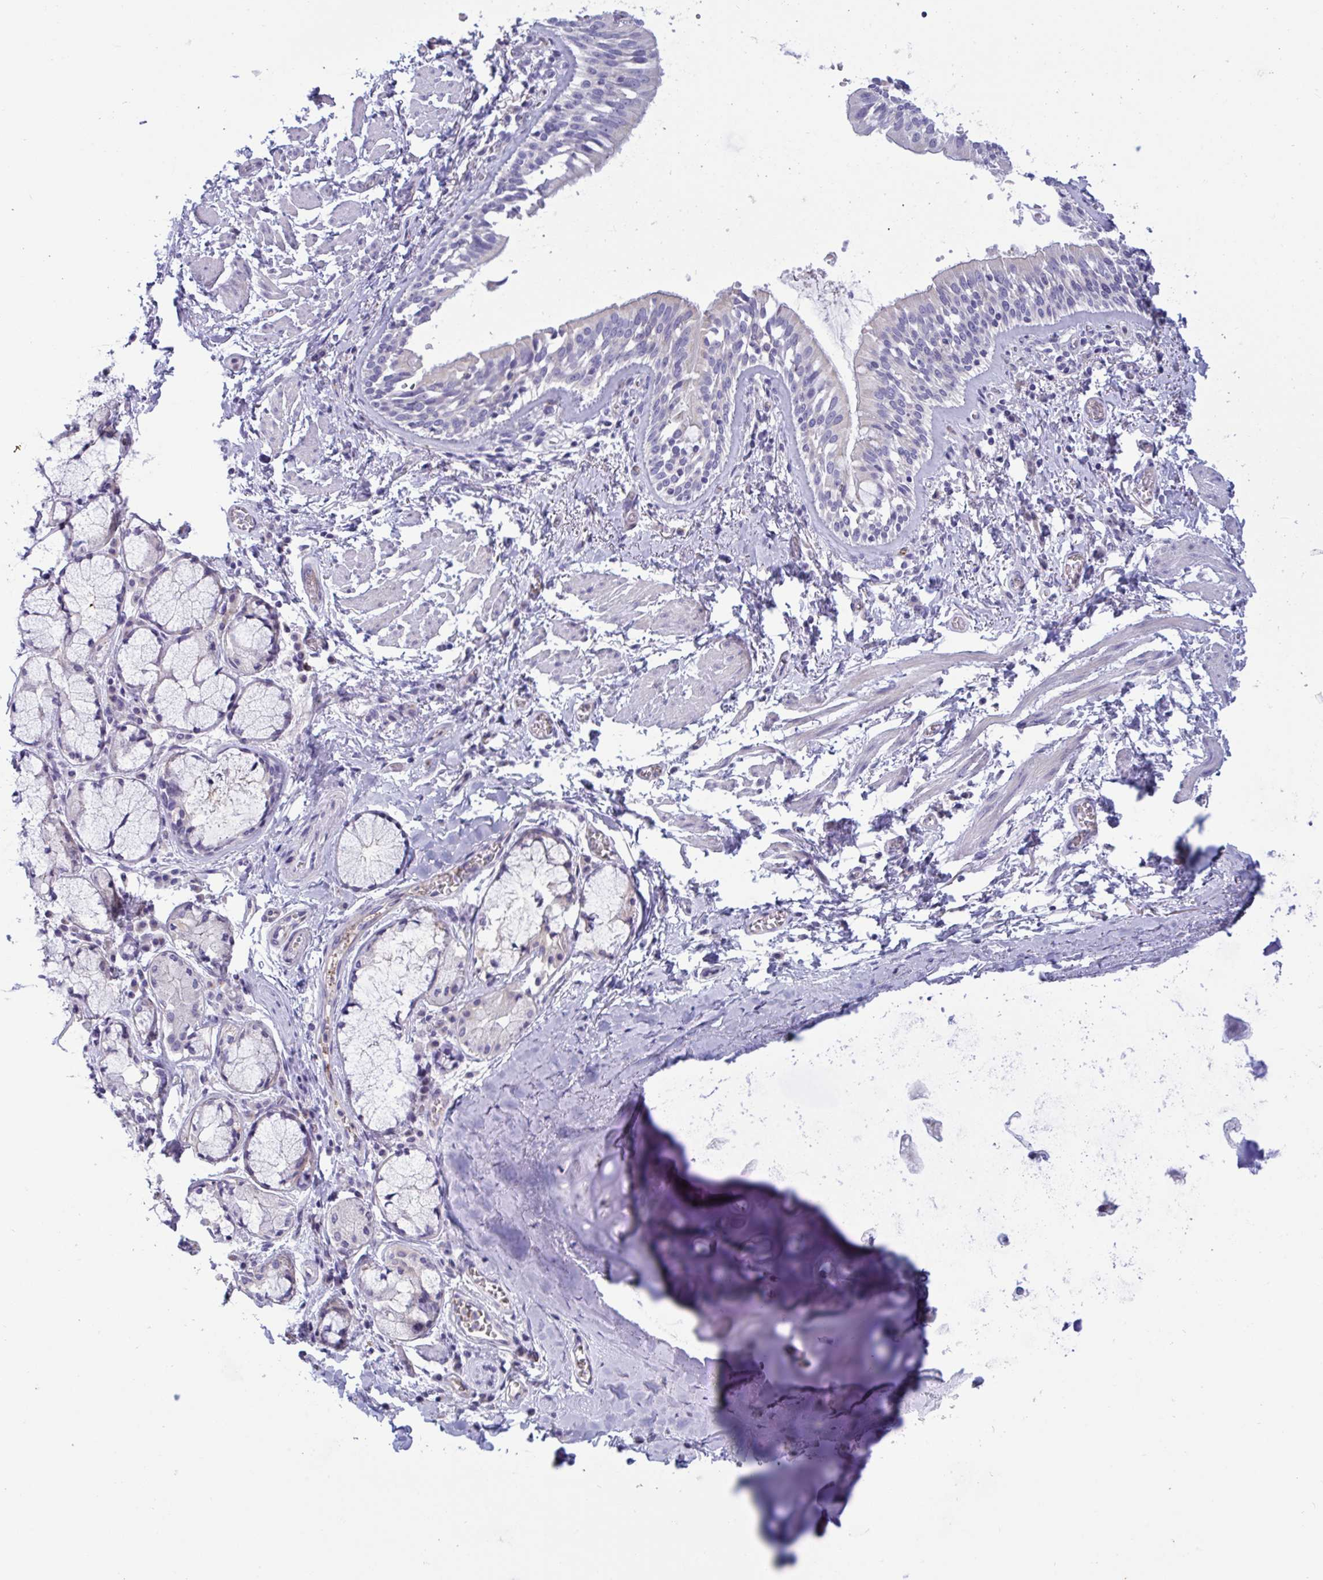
{"staining": {"intensity": "negative", "quantity": "none", "location": "none"}, "tissue": "adipose tissue", "cell_type": "Adipocytes", "image_type": "normal", "snomed": [{"axis": "morphology", "description": "Normal tissue, NOS"}, {"axis": "morphology", "description": "Degeneration, NOS"}, {"axis": "topography", "description": "Cartilage tissue"}, {"axis": "topography", "description": "Lung"}], "caption": "The immunohistochemistry histopathology image has no significant positivity in adipocytes of adipose tissue.", "gene": "OXLD1", "patient": {"sex": "female", "age": 61}}